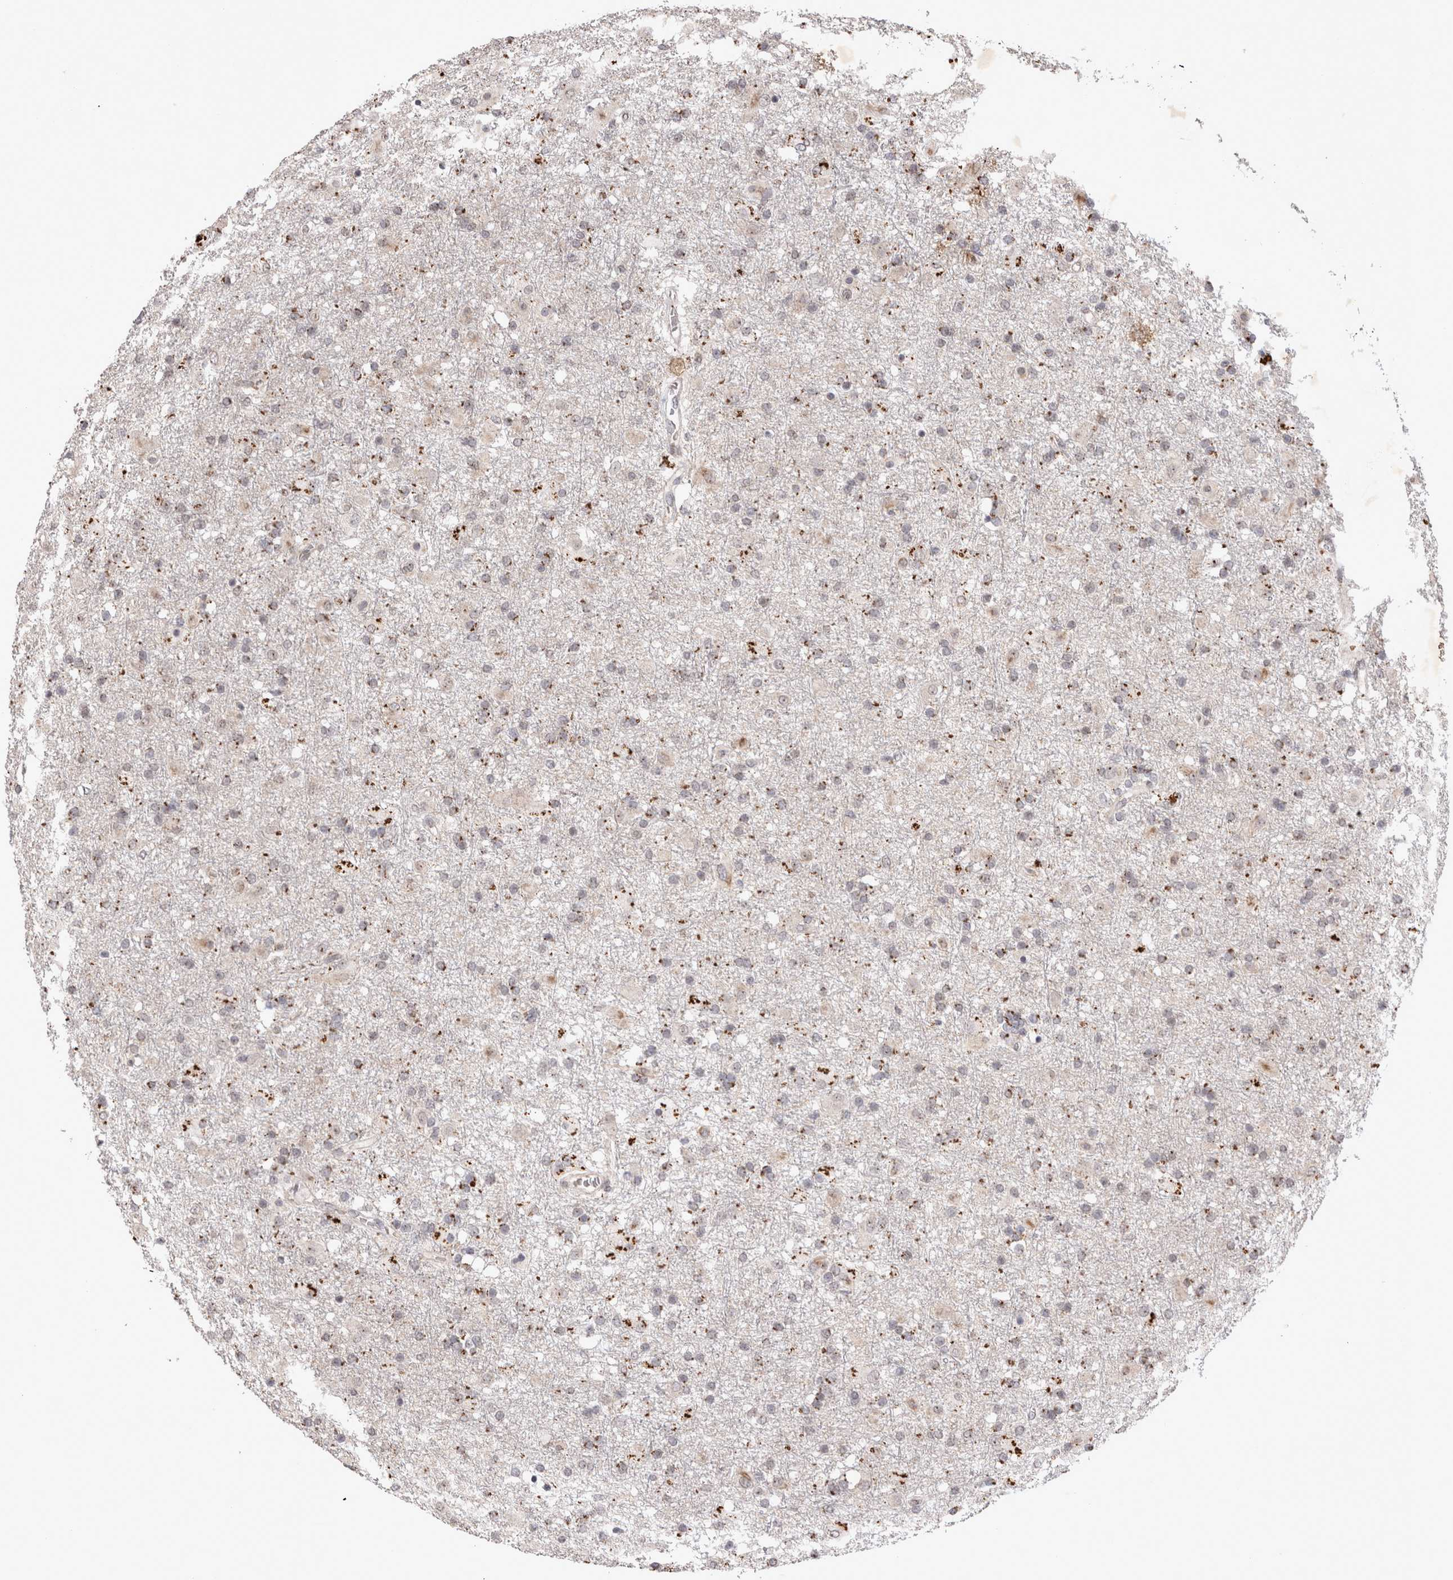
{"staining": {"intensity": "negative", "quantity": "none", "location": "none"}, "tissue": "glioma", "cell_type": "Tumor cells", "image_type": "cancer", "snomed": [{"axis": "morphology", "description": "Glioma, malignant, Low grade"}, {"axis": "topography", "description": "Brain"}], "caption": "There is no significant expression in tumor cells of malignant glioma (low-grade).", "gene": "STK11", "patient": {"sex": "male", "age": 65}}